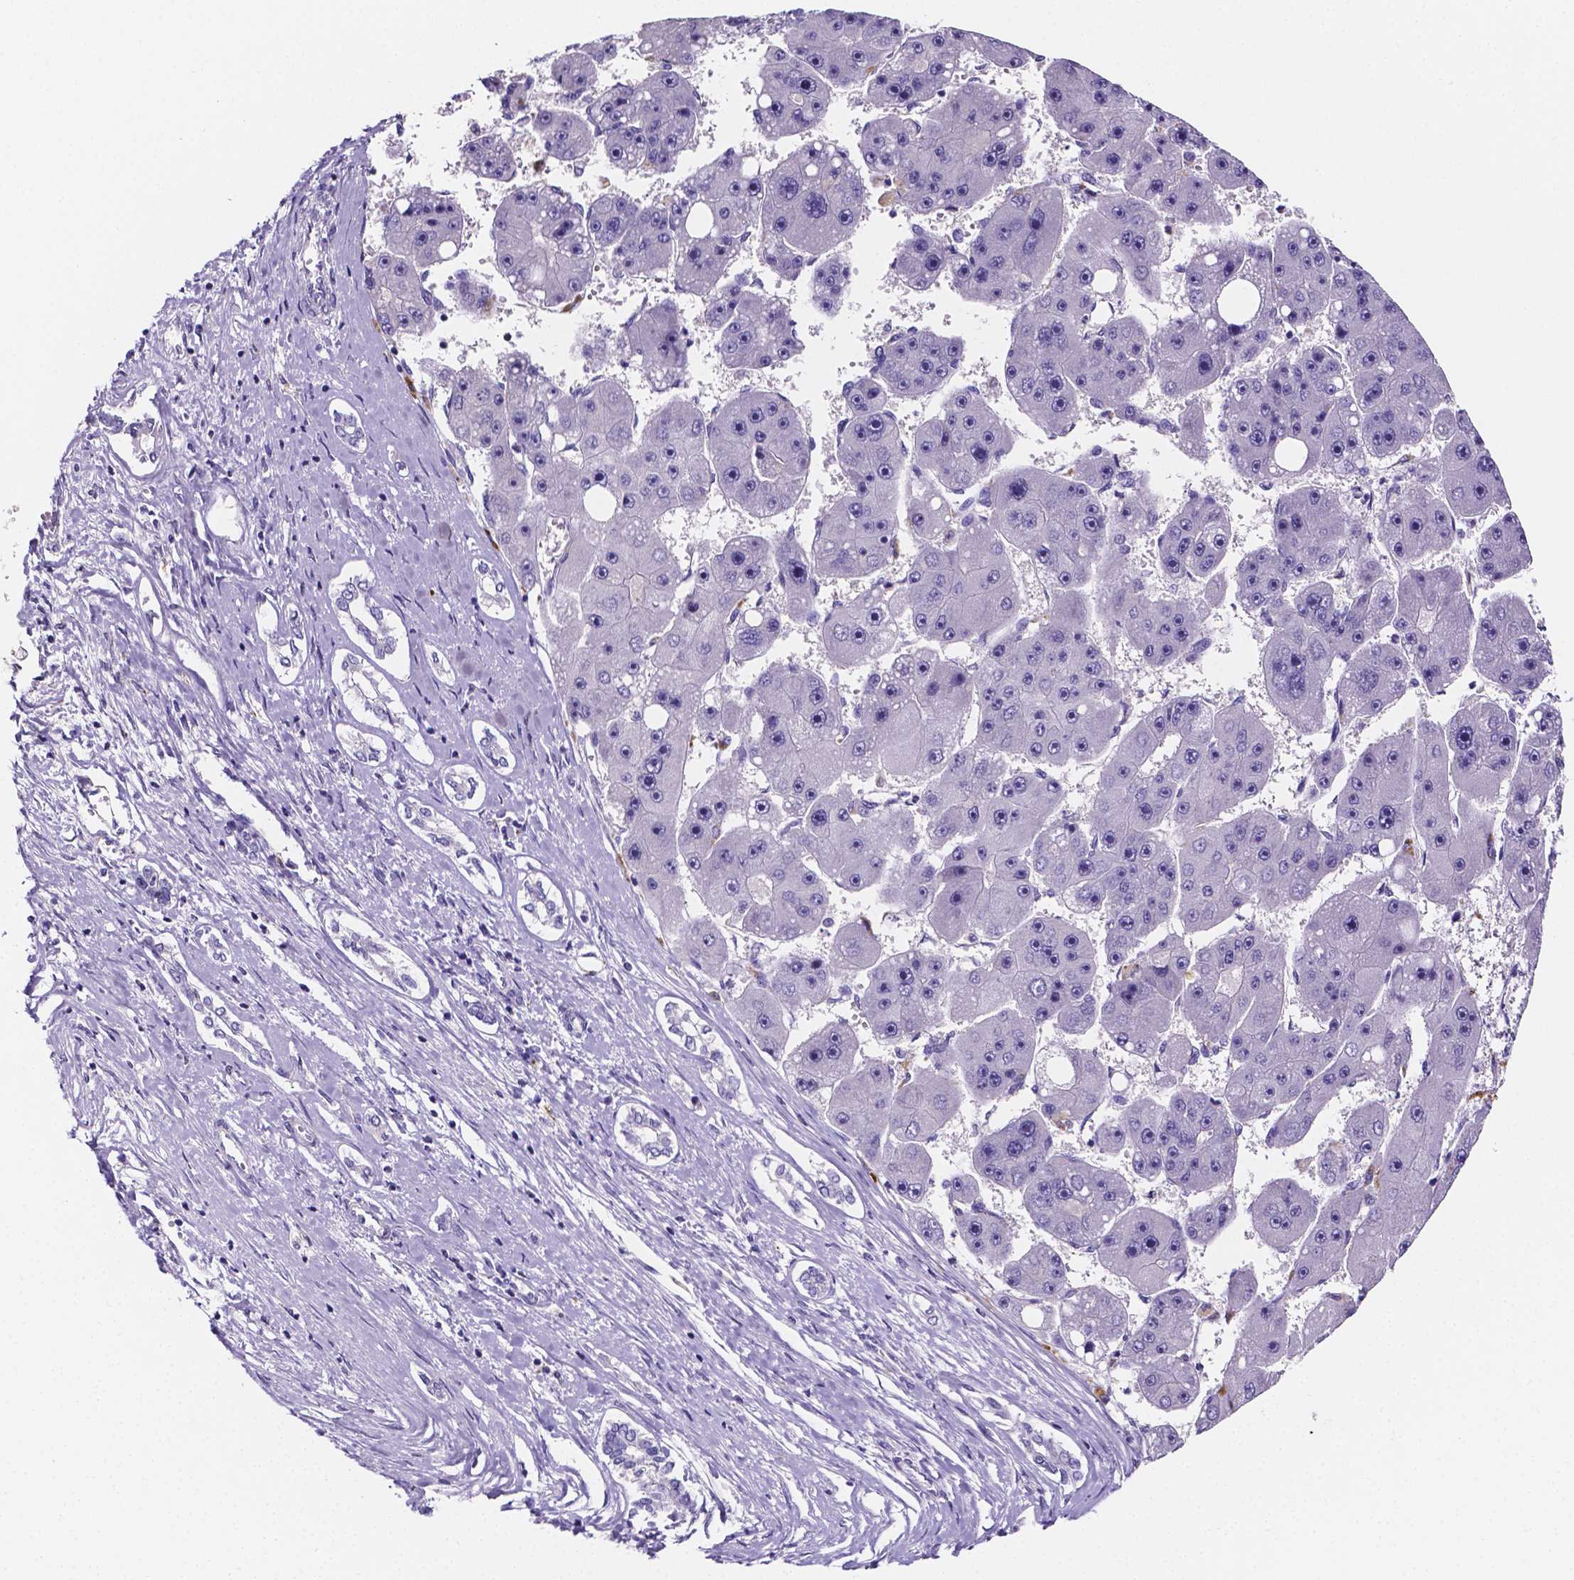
{"staining": {"intensity": "negative", "quantity": "none", "location": "none"}, "tissue": "liver cancer", "cell_type": "Tumor cells", "image_type": "cancer", "snomed": [{"axis": "morphology", "description": "Carcinoma, Hepatocellular, NOS"}, {"axis": "topography", "description": "Liver"}], "caption": "IHC micrograph of human liver cancer (hepatocellular carcinoma) stained for a protein (brown), which shows no expression in tumor cells.", "gene": "NRGN", "patient": {"sex": "female", "age": 61}}